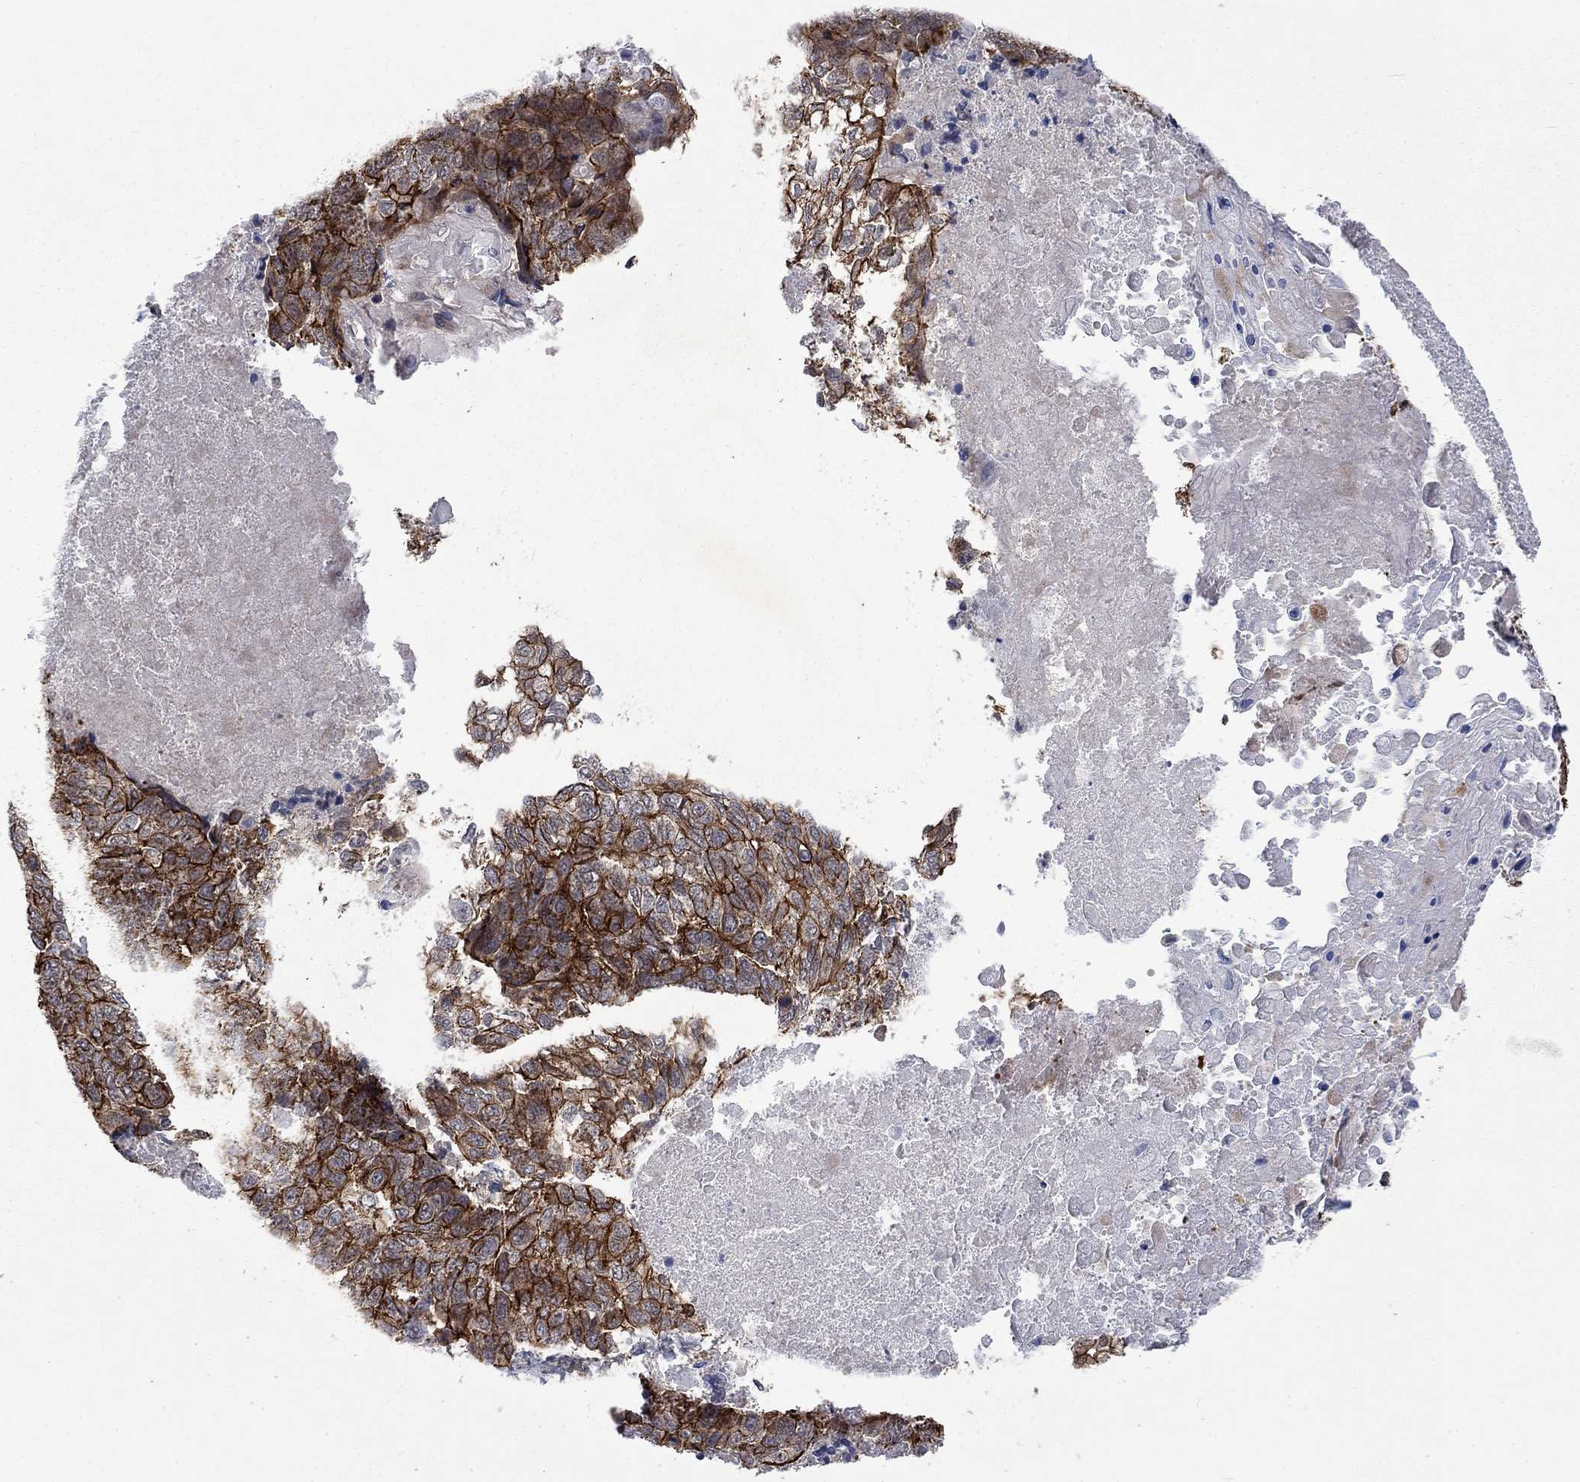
{"staining": {"intensity": "strong", "quantity": "25%-75%", "location": "cytoplasmic/membranous"}, "tissue": "lung cancer", "cell_type": "Tumor cells", "image_type": "cancer", "snomed": [{"axis": "morphology", "description": "Squamous cell carcinoma, NOS"}, {"axis": "topography", "description": "Lung"}], "caption": "Protein staining shows strong cytoplasmic/membranous positivity in about 25%-75% of tumor cells in lung cancer (squamous cell carcinoma). (DAB (3,3'-diaminobenzidine) = brown stain, brightfield microscopy at high magnification).", "gene": "PPP1R9A", "patient": {"sex": "male", "age": 69}}